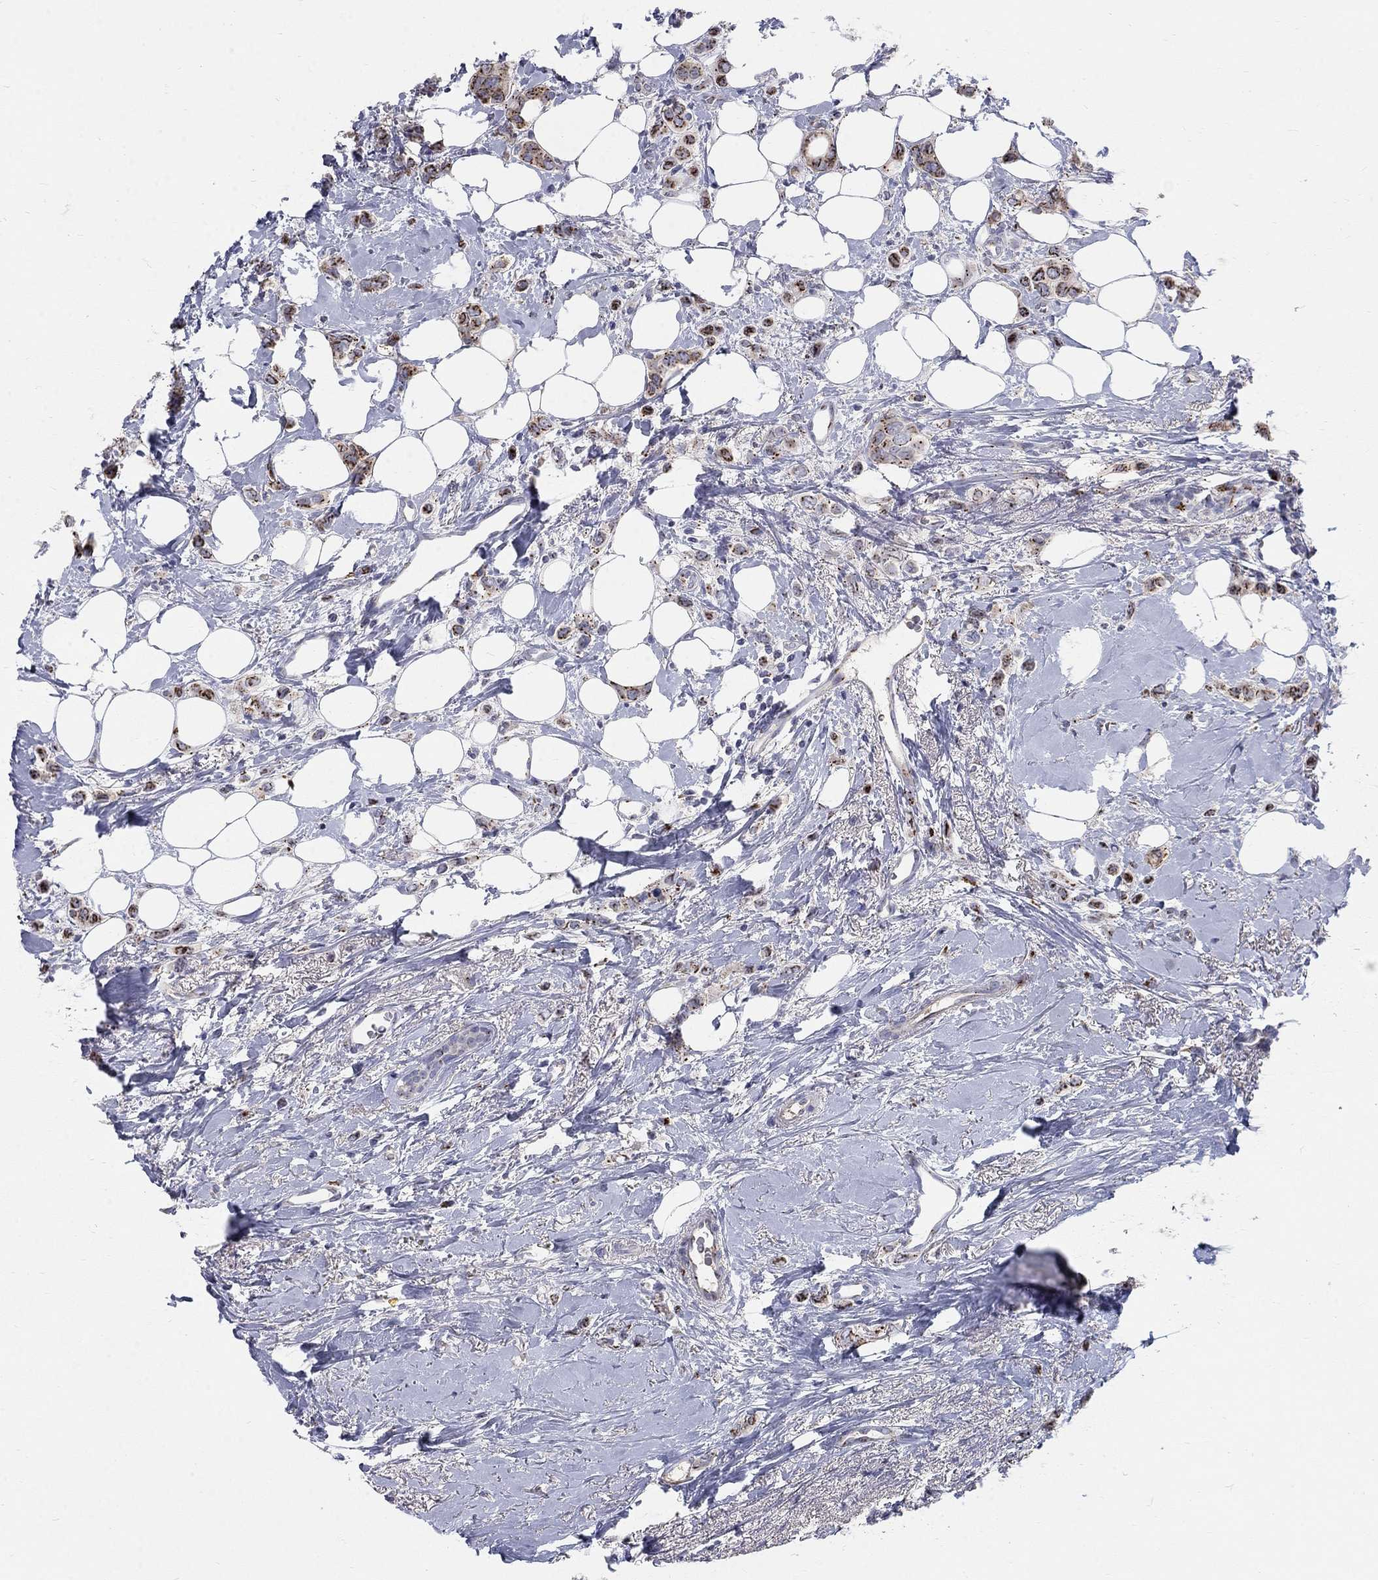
{"staining": {"intensity": "strong", "quantity": ">75%", "location": "cytoplasmic/membranous"}, "tissue": "breast cancer", "cell_type": "Tumor cells", "image_type": "cancer", "snomed": [{"axis": "morphology", "description": "Lobular carcinoma"}, {"axis": "topography", "description": "Breast"}], "caption": "Immunohistochemistry (IHC) photomicrograph of breast cancer (lobular carcinoma) stained for a protein (brown), which demonstrates high levels of strong cytoplasmic/membranous positivity in approximately >75% of tumor cells.", "gene": "PANK3", "patient": {"sex": "female", "age": 66}}